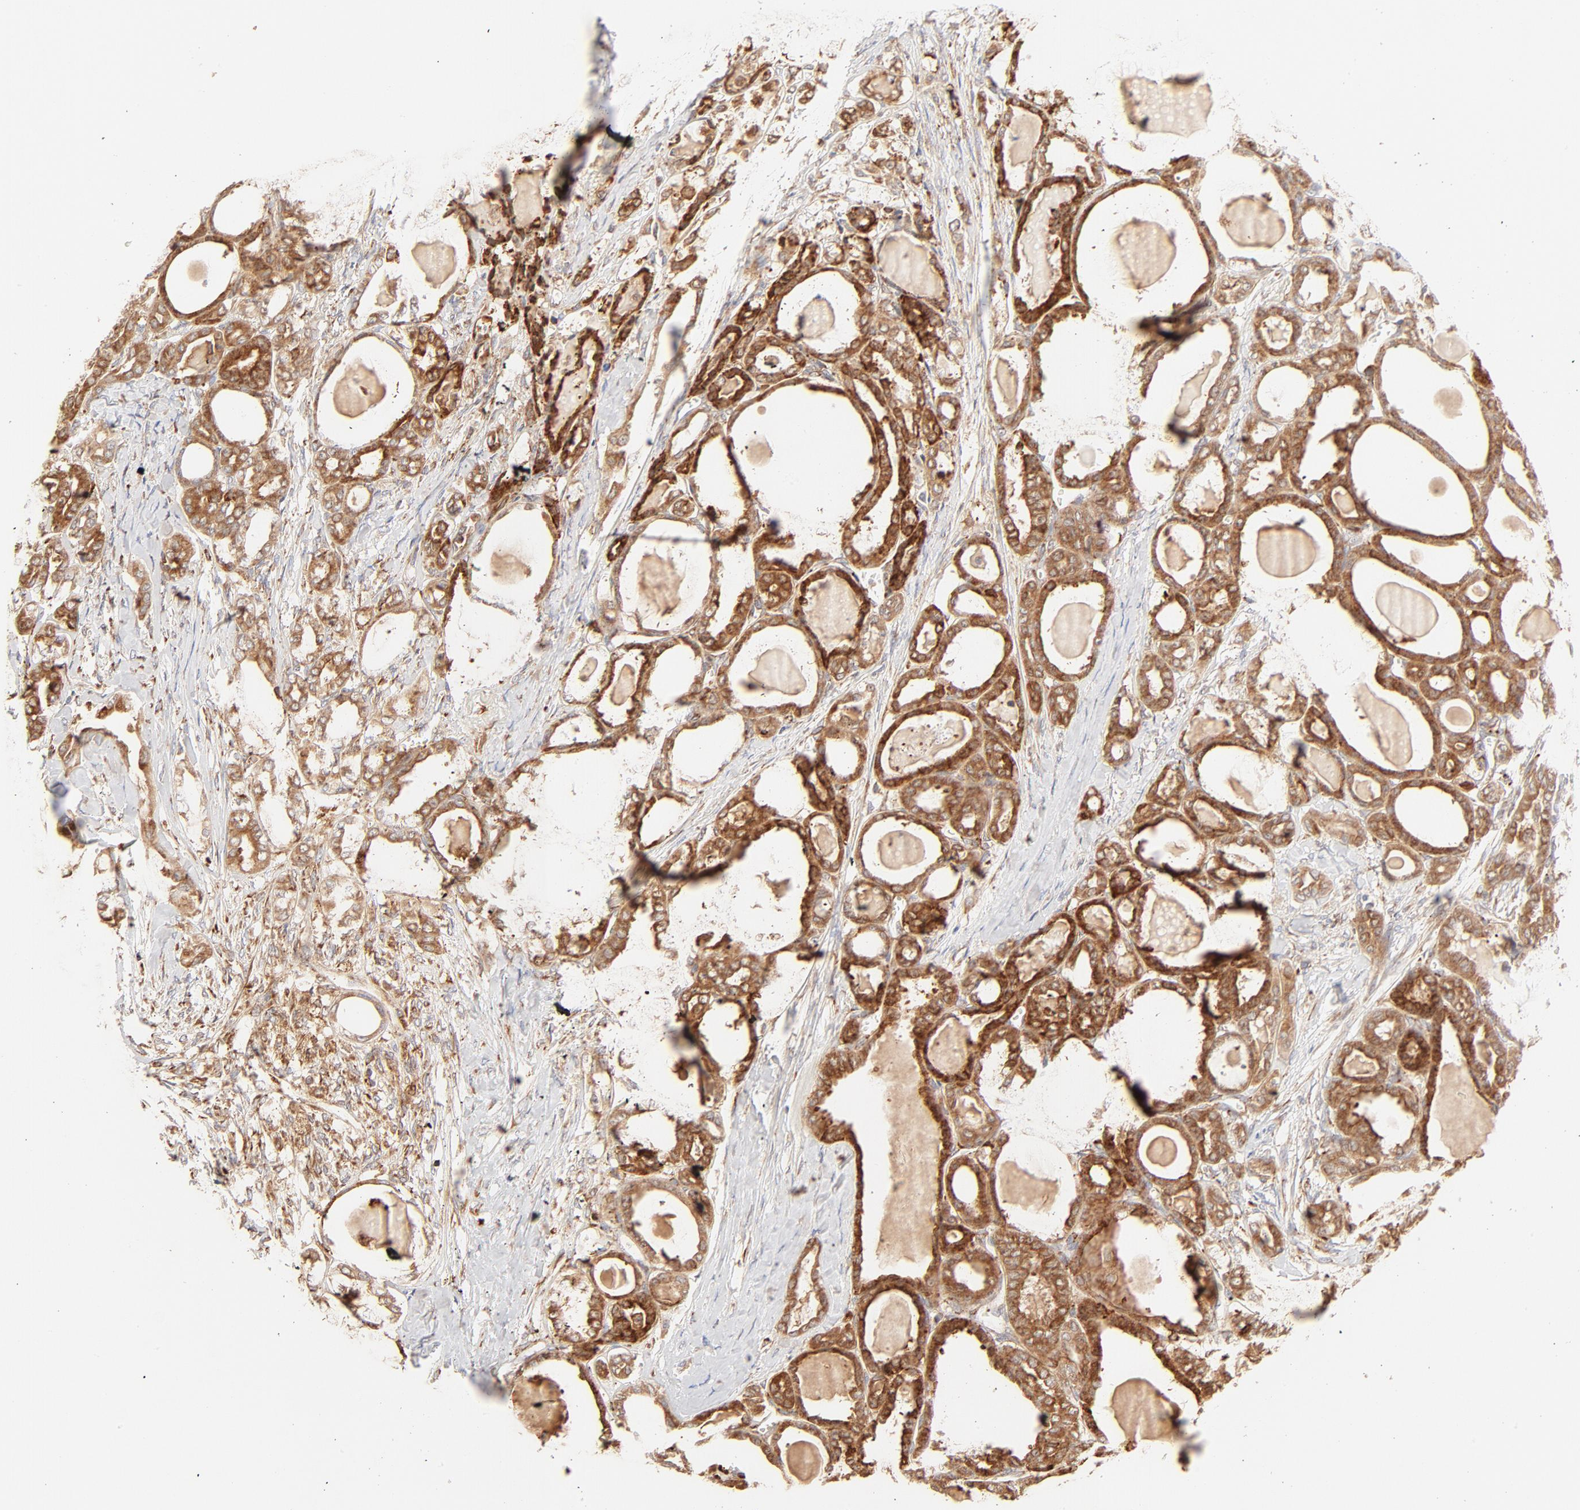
{"staining": {"intensity": "strong", "quantity": ">75%", "location": "cytoplasmic/membranous"}, "tissue": "thyroid cancer", "cell_type": "Tumor cells", "image_type": "cancer", "snomed": [{"axis": "morphology", "description": "Carcinoma, NOS"}, {"axis": "topography", "description": "Thyroid gland"}], "caption": "Immunohistochemistry histopathology image of human thyroid cancer (carcinoma) stained for a protein (brown), which exhibits high levels of strong cytoplasmic/membranous positivity in approximately >75% of tumor cells.", "gene": "PARP12", "patient": {"sex": "female", "age": 91}}